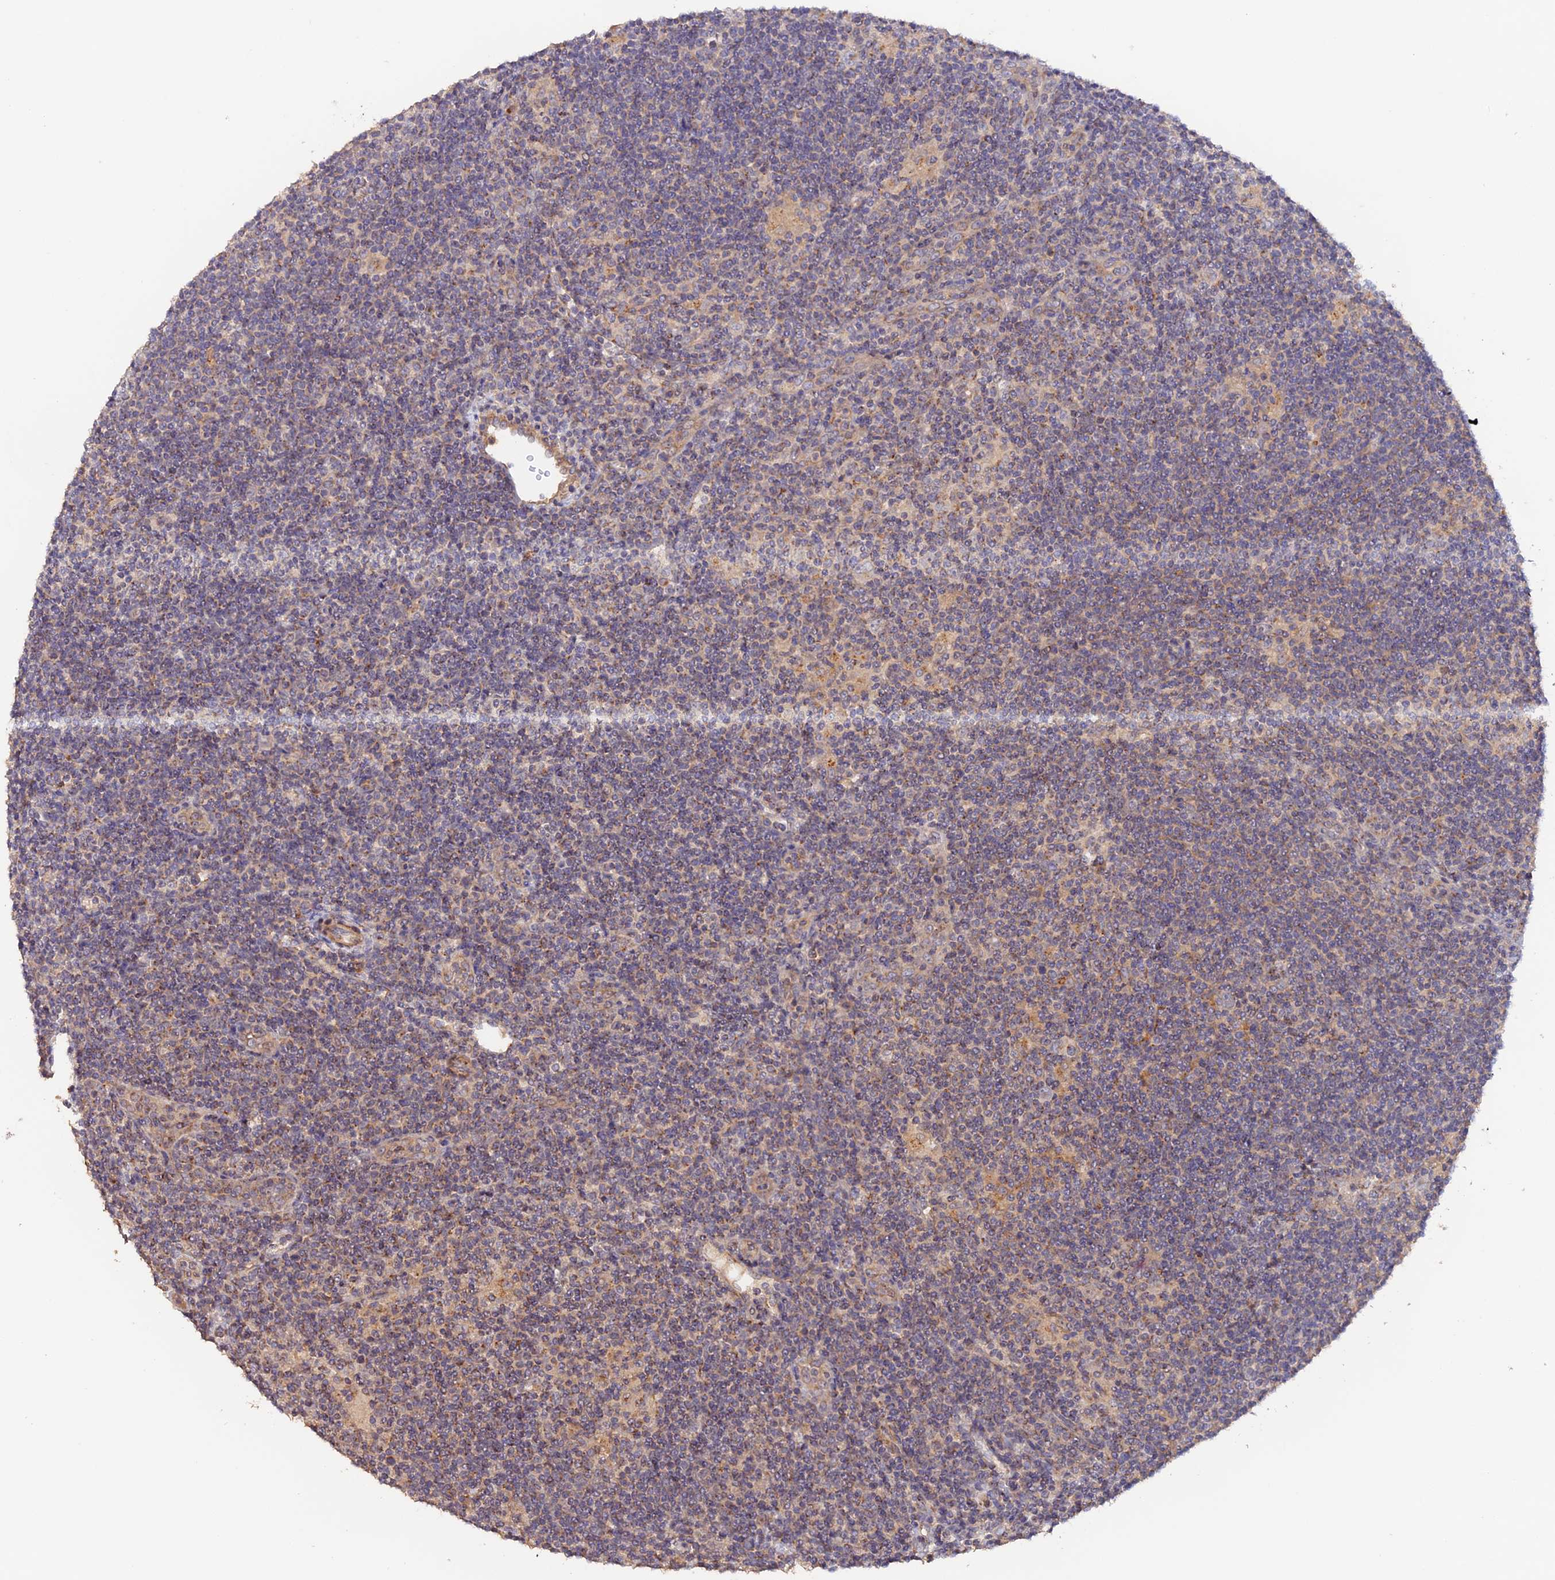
{"staining": {"intensity": "weak", "quantity": "25%-75%", "location": "cytoplasmic/membranous"}, "tissue": "lymphoma", "cell_type": "Tumor cells", "image_type": "cancer", "snomed": [{"axis": "morphology", "description": "Hodgkin's disease, NOS"}, {"axis": "topography", "description": "Lymph node"}], "caption": "Tumor cells reveal low levels of weak cytoplasmic/membranous expression in about 25%-75% of cells in lymphoma.", "gene": "TANGO6", "patient": {"sex": "female", "age": 57}}